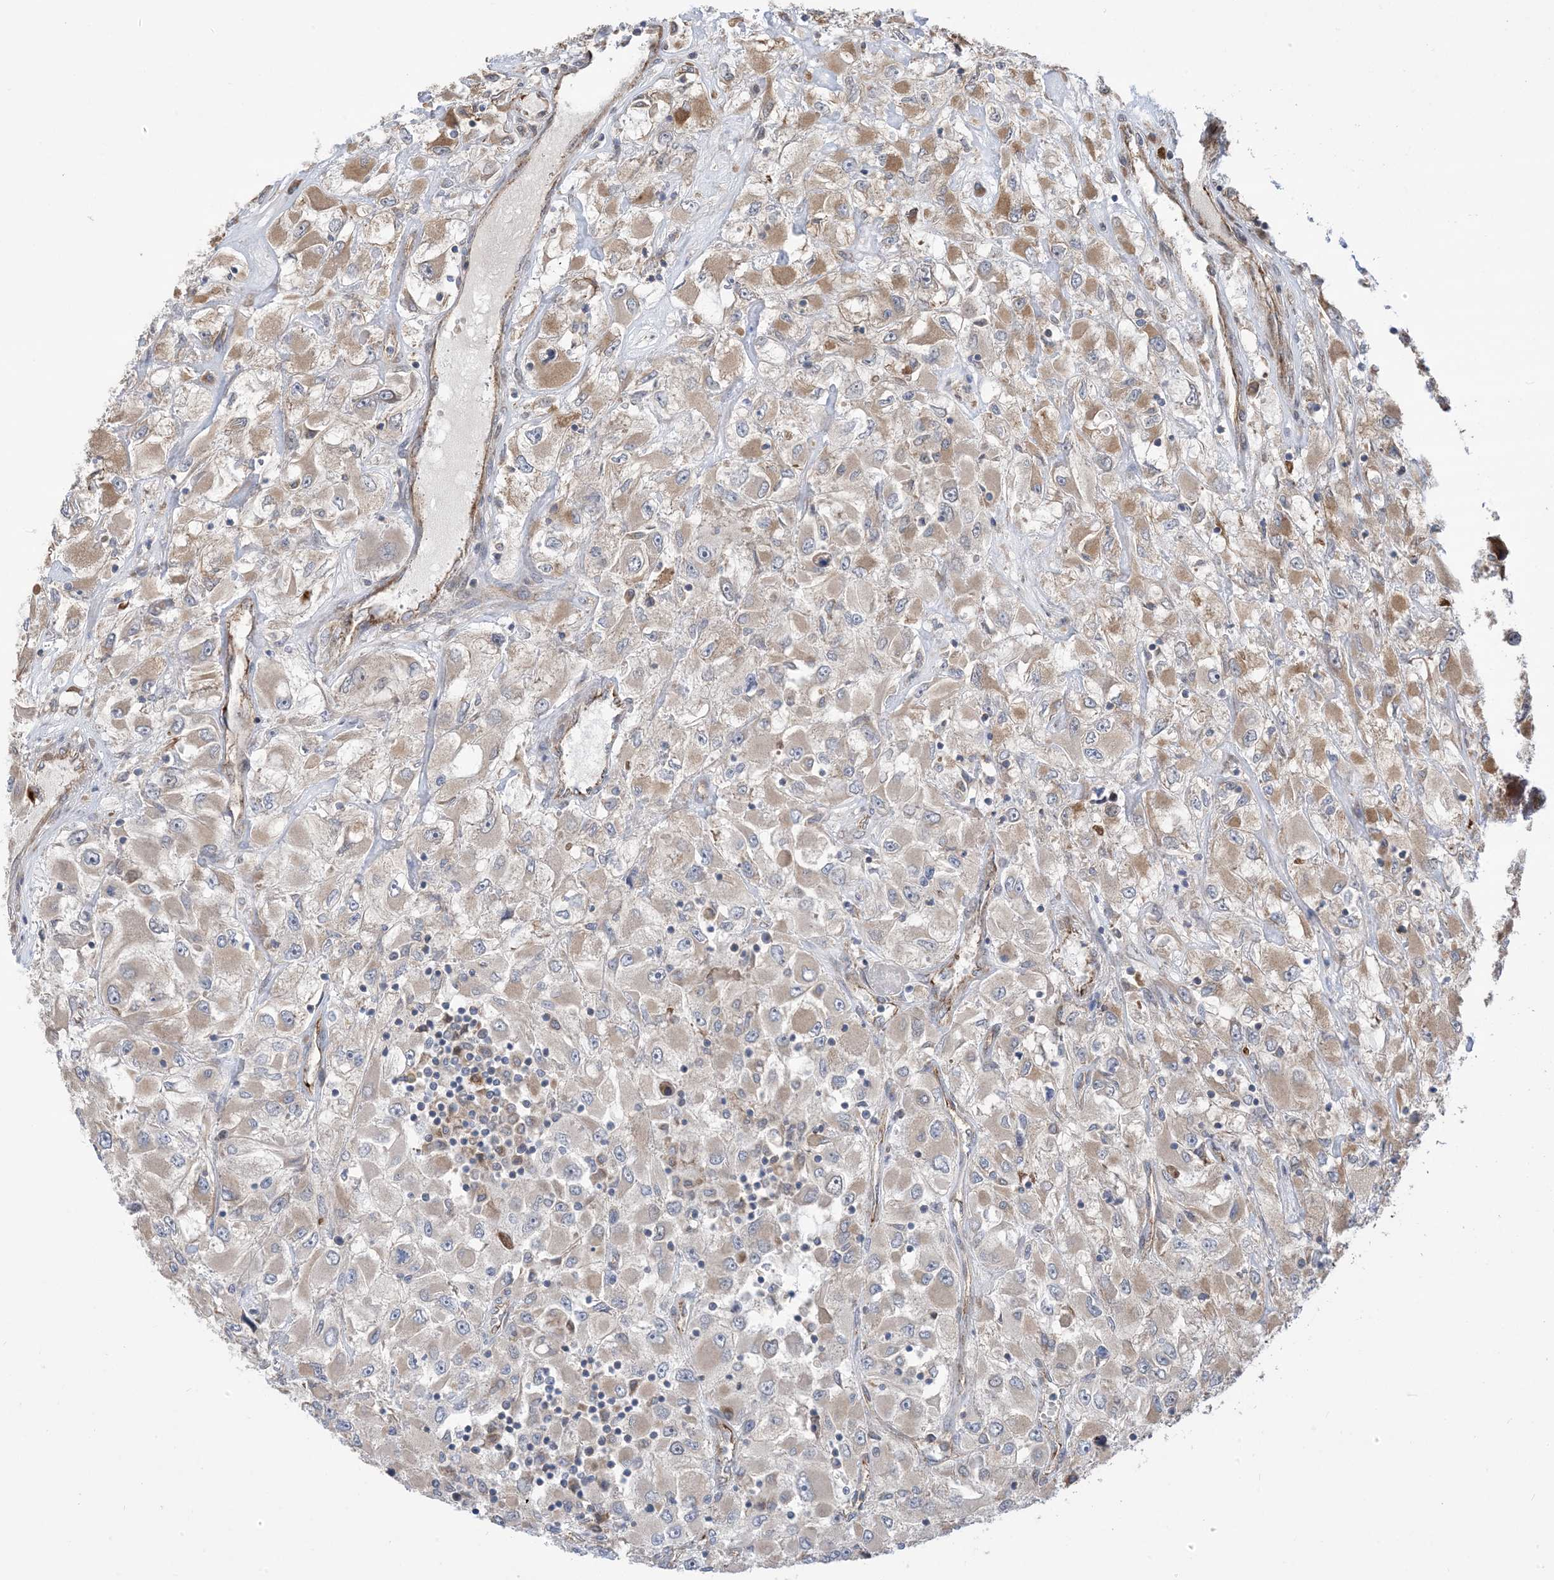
{"staining": {"intensity": "weak", "quantity": "<25%", "location": "cytoplasmic/membranous"}, "tissue": "renal cancer", "cell_type": "Tumor cells", "image_type": "cancer", "snomed": [{"axis": "morphology", "description": "Adenocarcinoma, NOS"}, {"axis": "topography", "description": "Kidney"}], "caption": "Adenocarcinoma (renal) stained for a protein using immunohistochemistry shows no positivity tumor cells.", "gene": "CLEC16A", "patient": {"sex": "female", "age": 52}}